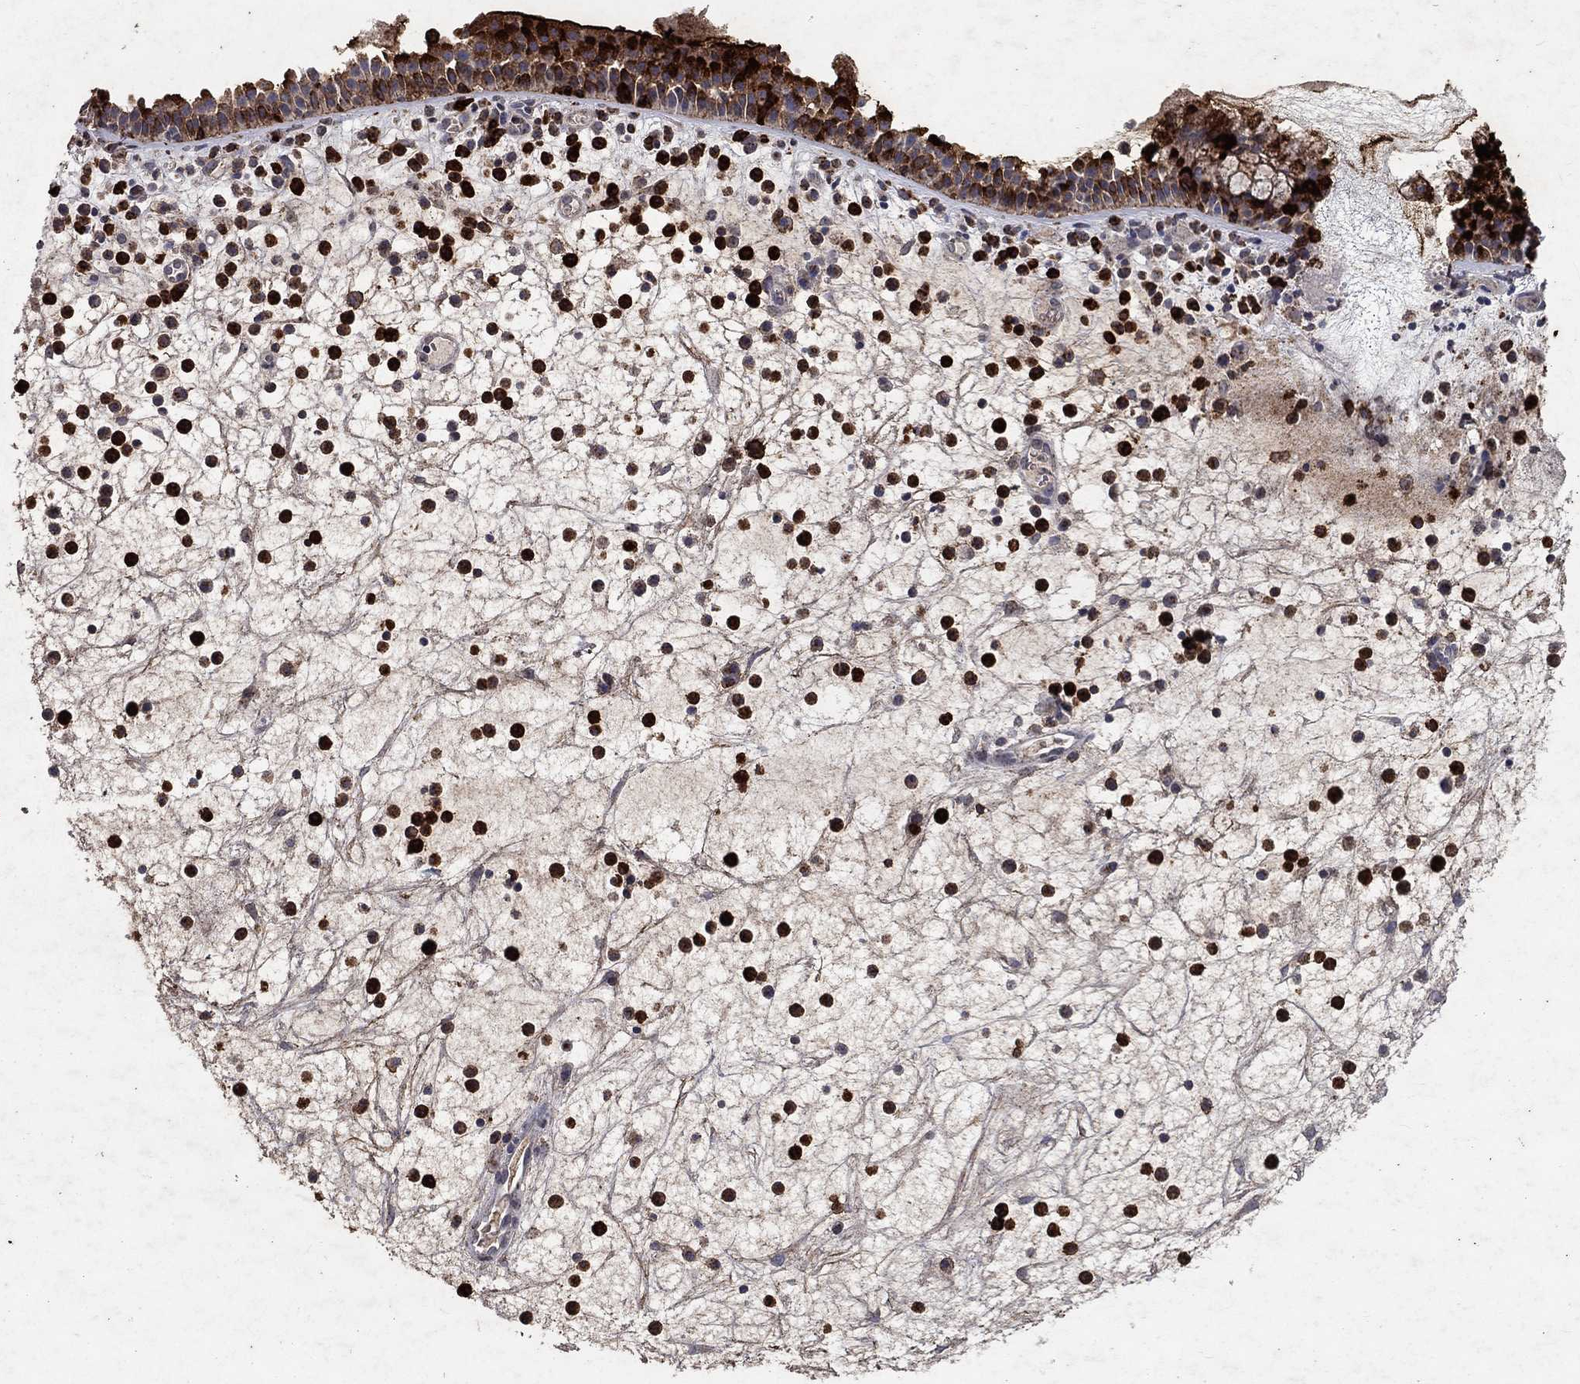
{"staining": {"intensity": "strong", "quantity": "25%-75%", "location": "cytoplasmic/membranous"}, "tissue": "nasopharynx", "cell_type": "Respiratory epithelial cells", "image_type": "normal", "snomed": [{"axis": "morphology", "description": "Normal tissue, NOS"}, {"axis": "topography", "description": "Nasopharynx"}], "caption": "Immunohistochemical staining of normal human nasopharynx displays high levels of strong cytoplasmic/membranous expression in about 25%-75% of respiratory epithelial cells.", "gene": "CD24", "patient": {"sex": "female", "age": 73}}